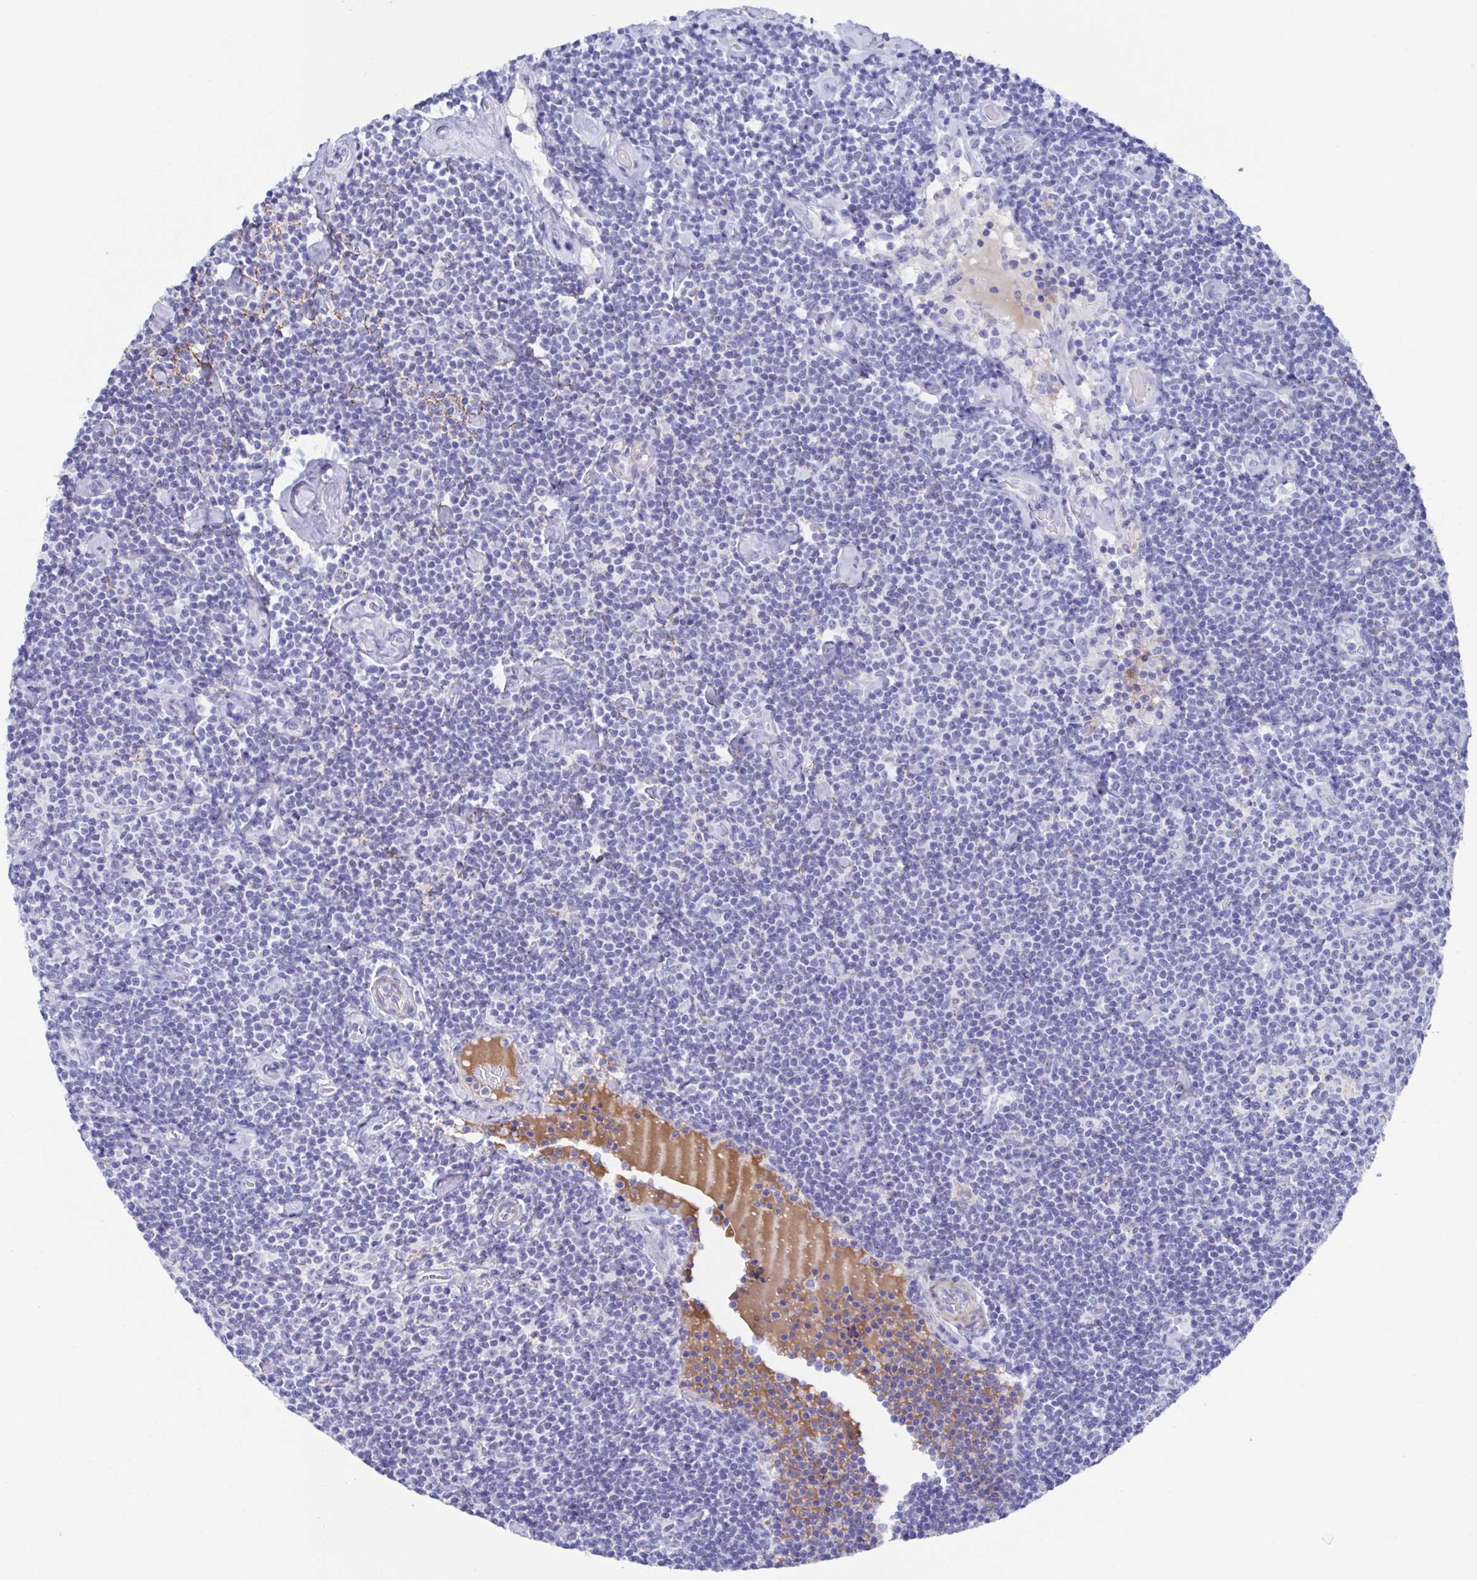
{"staining": {"intensity": "negative", "quantity": "none", "location": "none"}, "tissue": "lymphoma", "cell_type": "Tumor cells", "image_type": "cancer", "snomed": [{"axis": "morphology", "description": "Malignant lymphoma, non-Hodgkin's type, Low grade"}, {"axis": "topography", "description": "Lymph node"}], "caption": "Micrograph shows no significant protein staining in tumor cells of lymphoma.", "gene": "CDH2", "patient": {"sex": "male", "age": 81}}